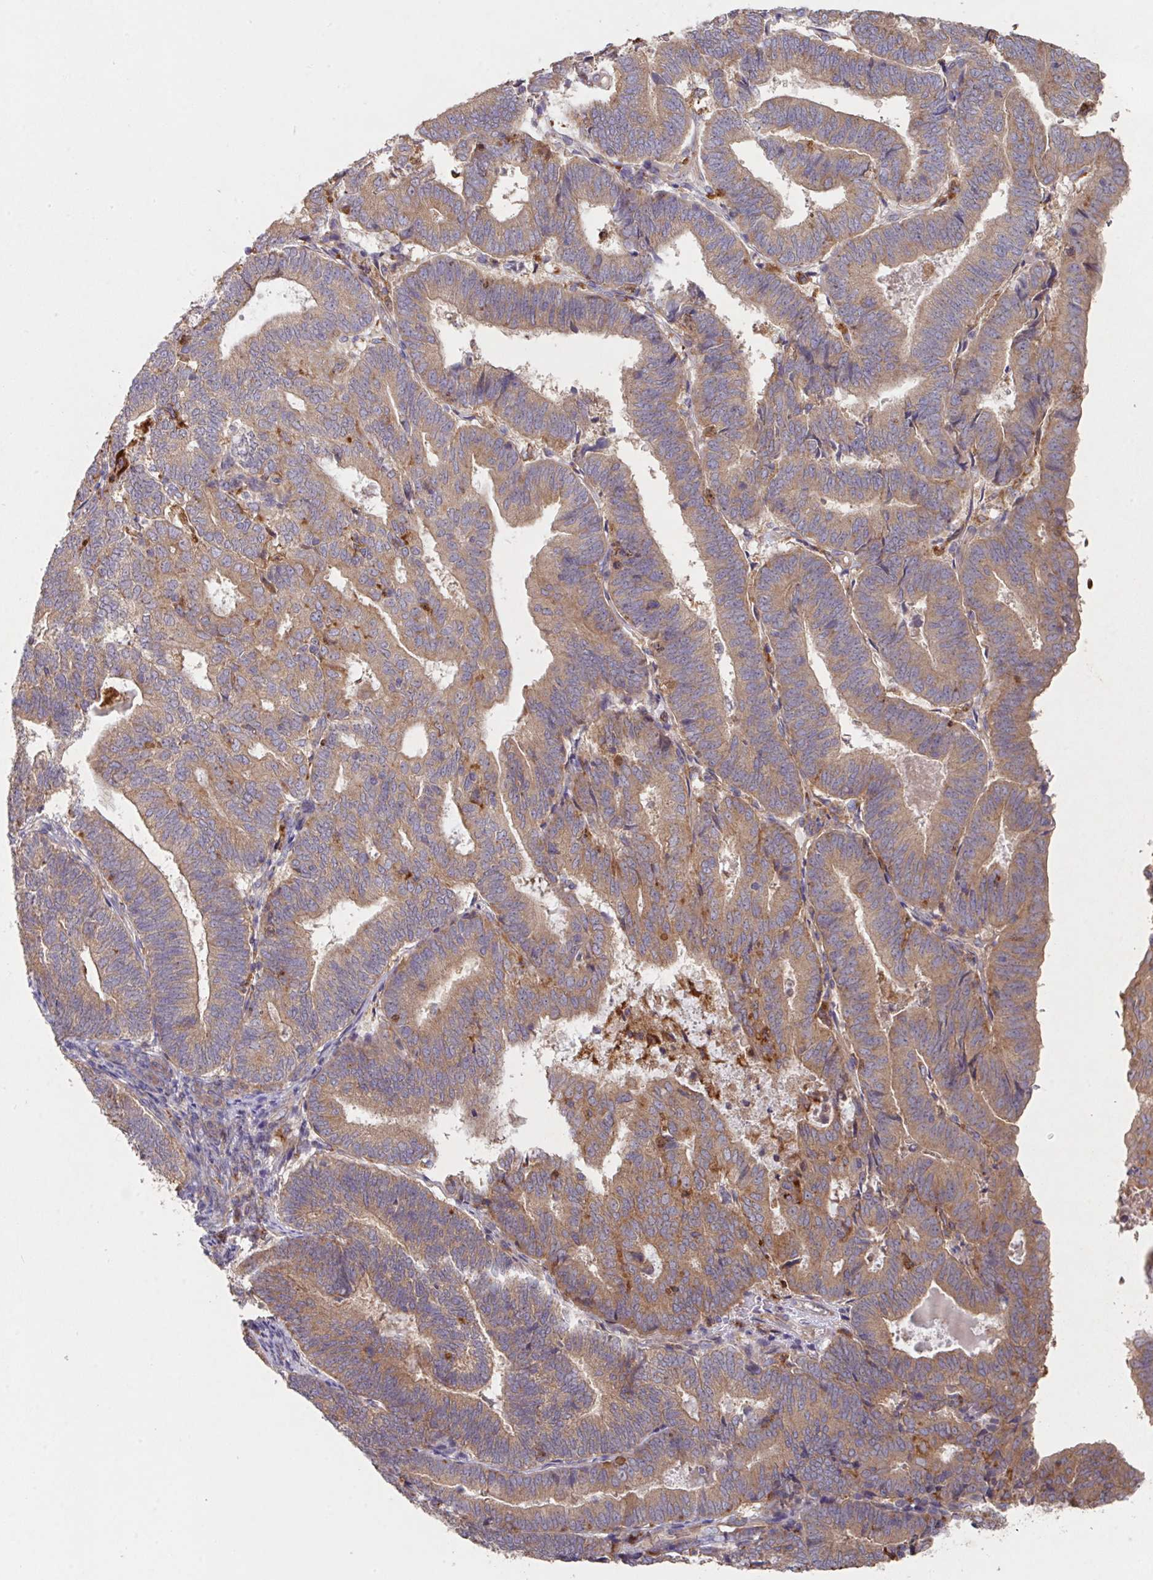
{"staining": {"intensity": "moderate", "quantity": ">75%", "location": "cytoplasmic/membranous"}, "tissue": "endometrial cancer", "cell_type": "Tumor cells", "image_type": "cancer", "snomed": [{"axis": "morphology", "description": "Adenocarcinoma, NOS"}, {"axis": "topography", "description": "Endometrium"}], "caption": "Tumor cells display medium levels of moderate cytoplasmic/membranous expression in about >75% of cells in human adenocarcinoma (endometrial). (Brightfield microscopy of DAB IHC at high magnification).", "gene": "TRIM14", "patient": {"sex": "female", "age": 70}}